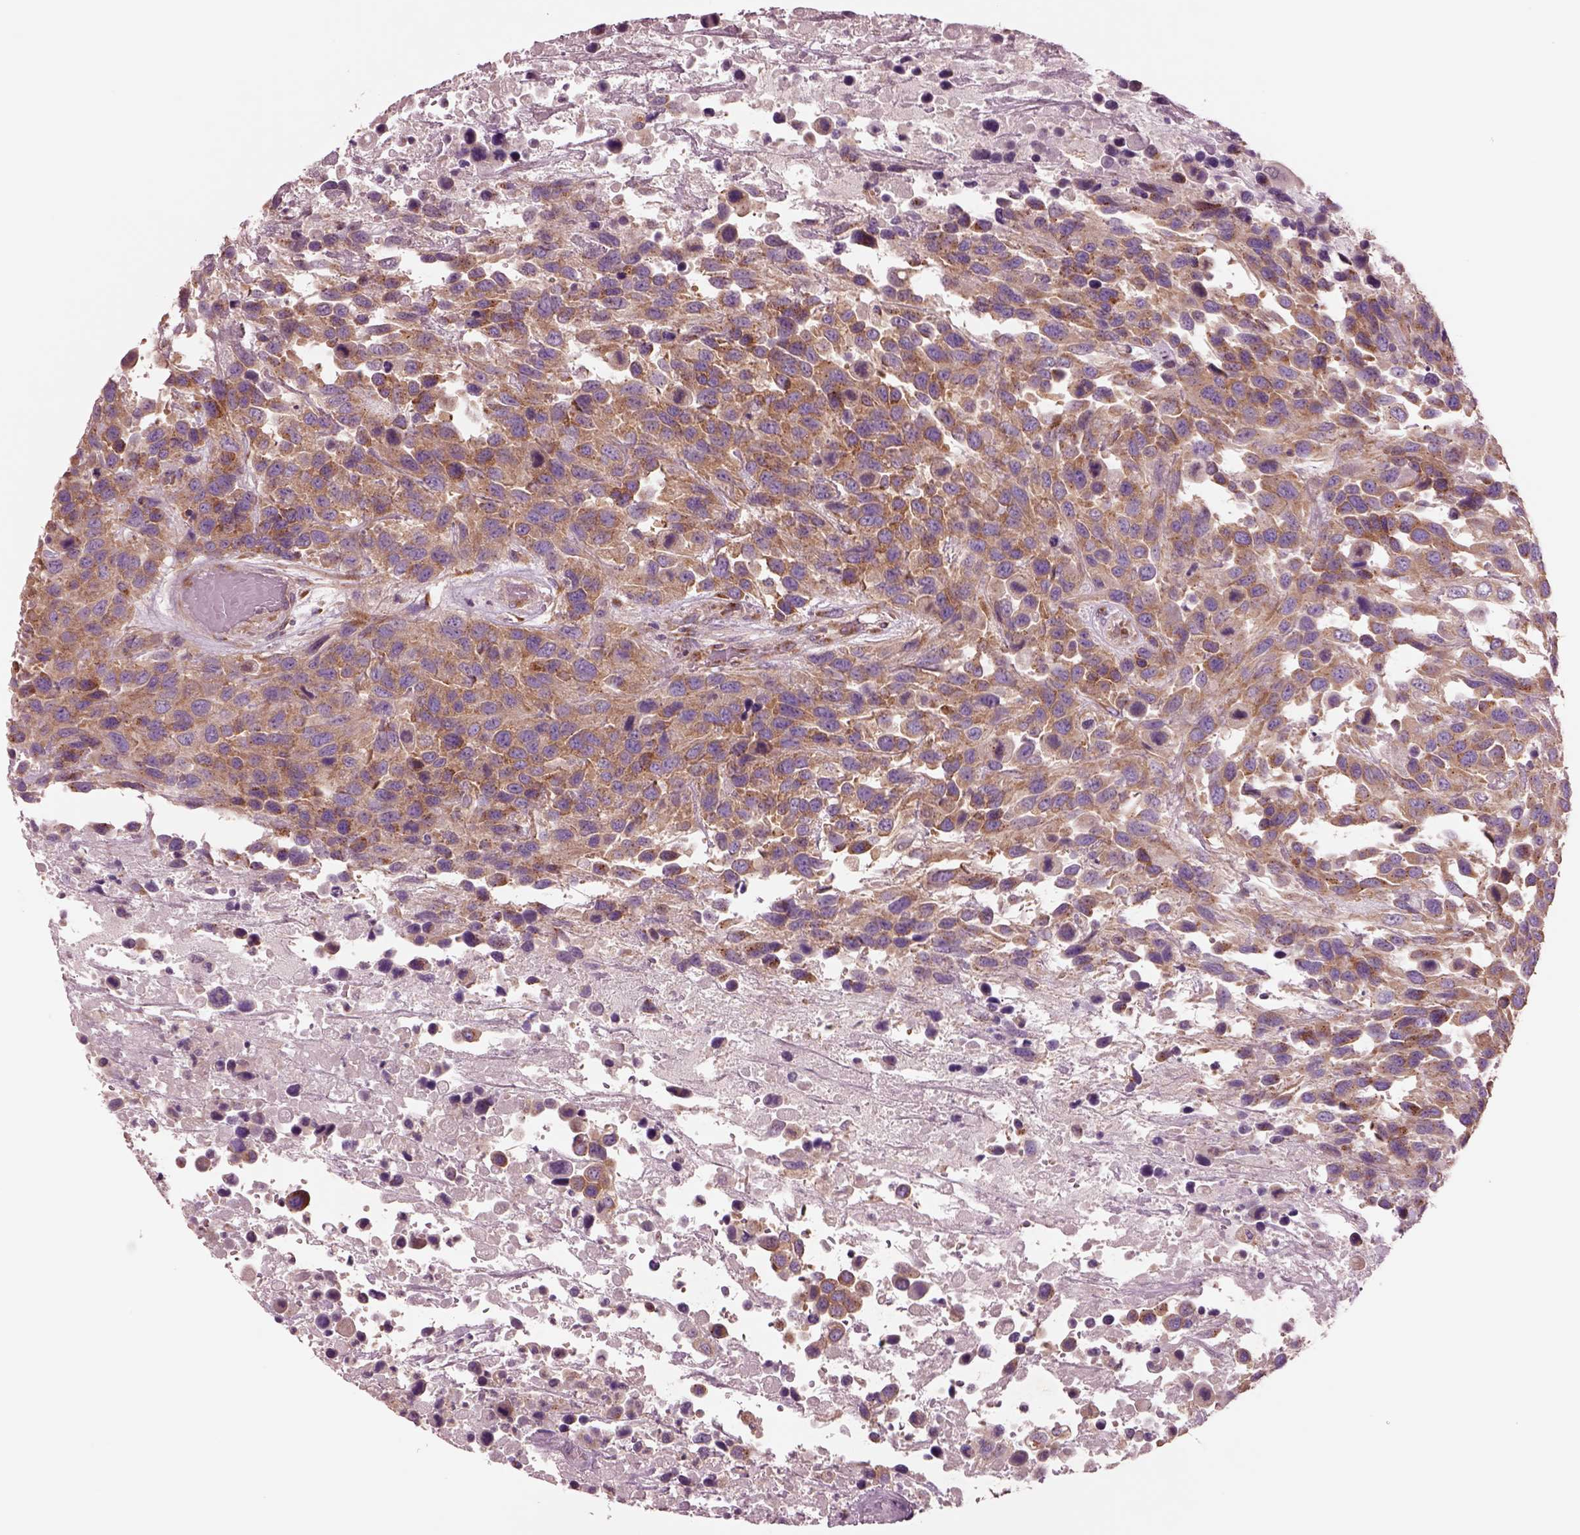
{"staining": {"intensity": "moderate", "quantity": ">75%", "location": "cytoplasmic/membranous"}, "tissue": "urothelial cancer", "cell_type": "Tumor cells", "image_type": "cancer", "snomed": [{"axis": "morphology", "description": "Urothelial carcinoma, High grade"}, {"axis": "topography", "description": "Urinary bladder"}], "caption": "A medium amount of moderate cytoplasmic/membranous staining is identified in approximately >75% of tumor cells in urothelial cancer tissue. The staining was performed using DAB (3,3'-diaminobenzidine) to visualize the protein expression in brown, while the nuclei were stained in blue with hematoxylin (Magnification: 20x).", "gene": "SEC23A", "patient": {"sex": "female", "age": 70}}